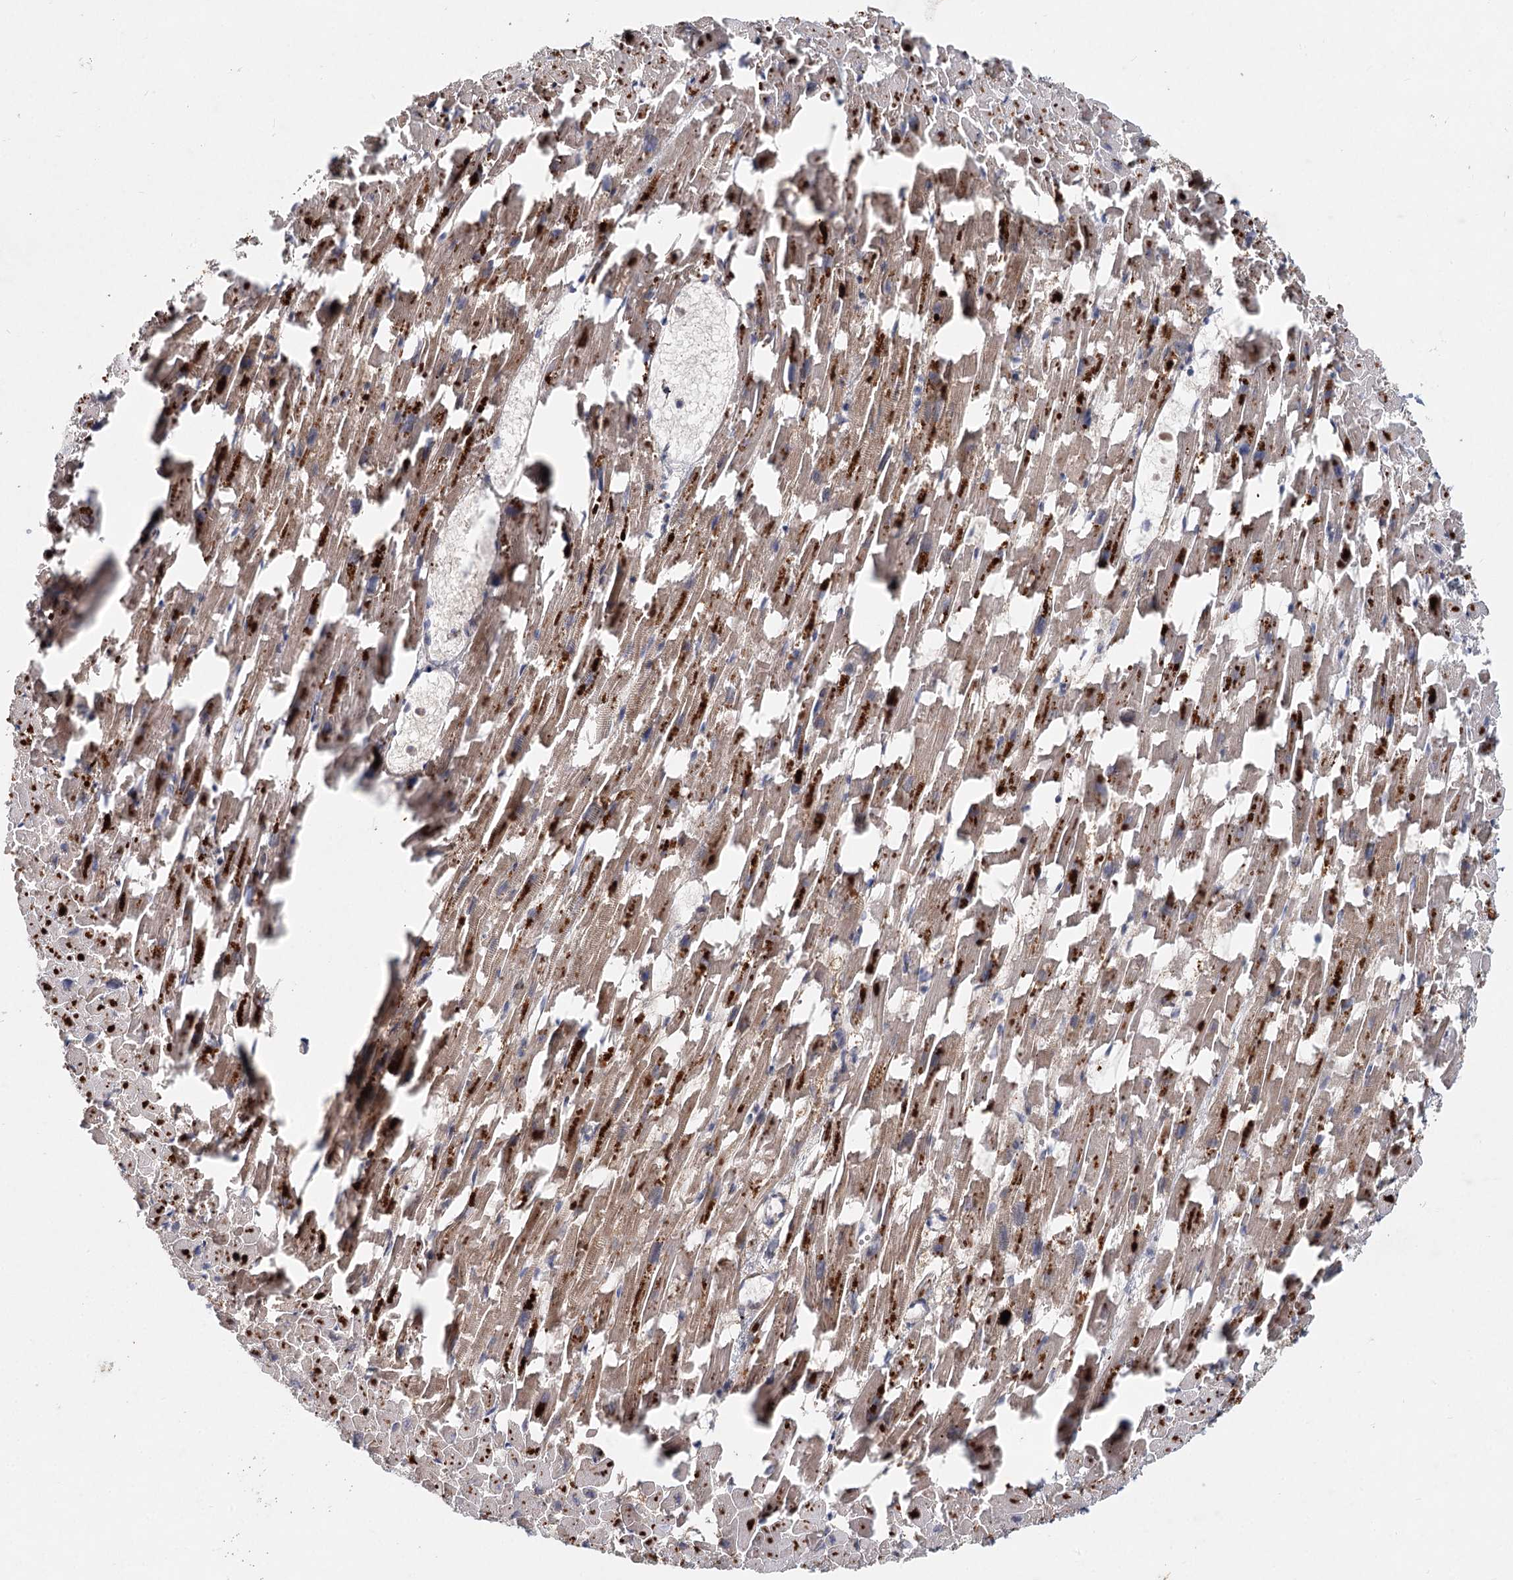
{"staining": {"intensity": "moderate", "quantity": "25%-75%", "location": "cytoplasmic/membranous"}, "tissue": "heart muscle", "cell_type": "Cardiomyocytes", "image_type": "normal", "snomed": [{"axis": "morphology", "description": "Normal tissue, NOS"}, {"axis": "topography", "description": "Heart"}], "caption": "The micrograph demonstrates a brown stain indicating the presence of a protein in the cytoplasmic/membranous of cardiomyocytes in heart muscle. The protein is stained brown, and the nuclei are stained in blue (DAB (3,3'-diaminobenzidine) IHC with brightfield microscopy, high magnification).", "gene": "AP3B1", "patient": {"sex": "female", "age": 64}}